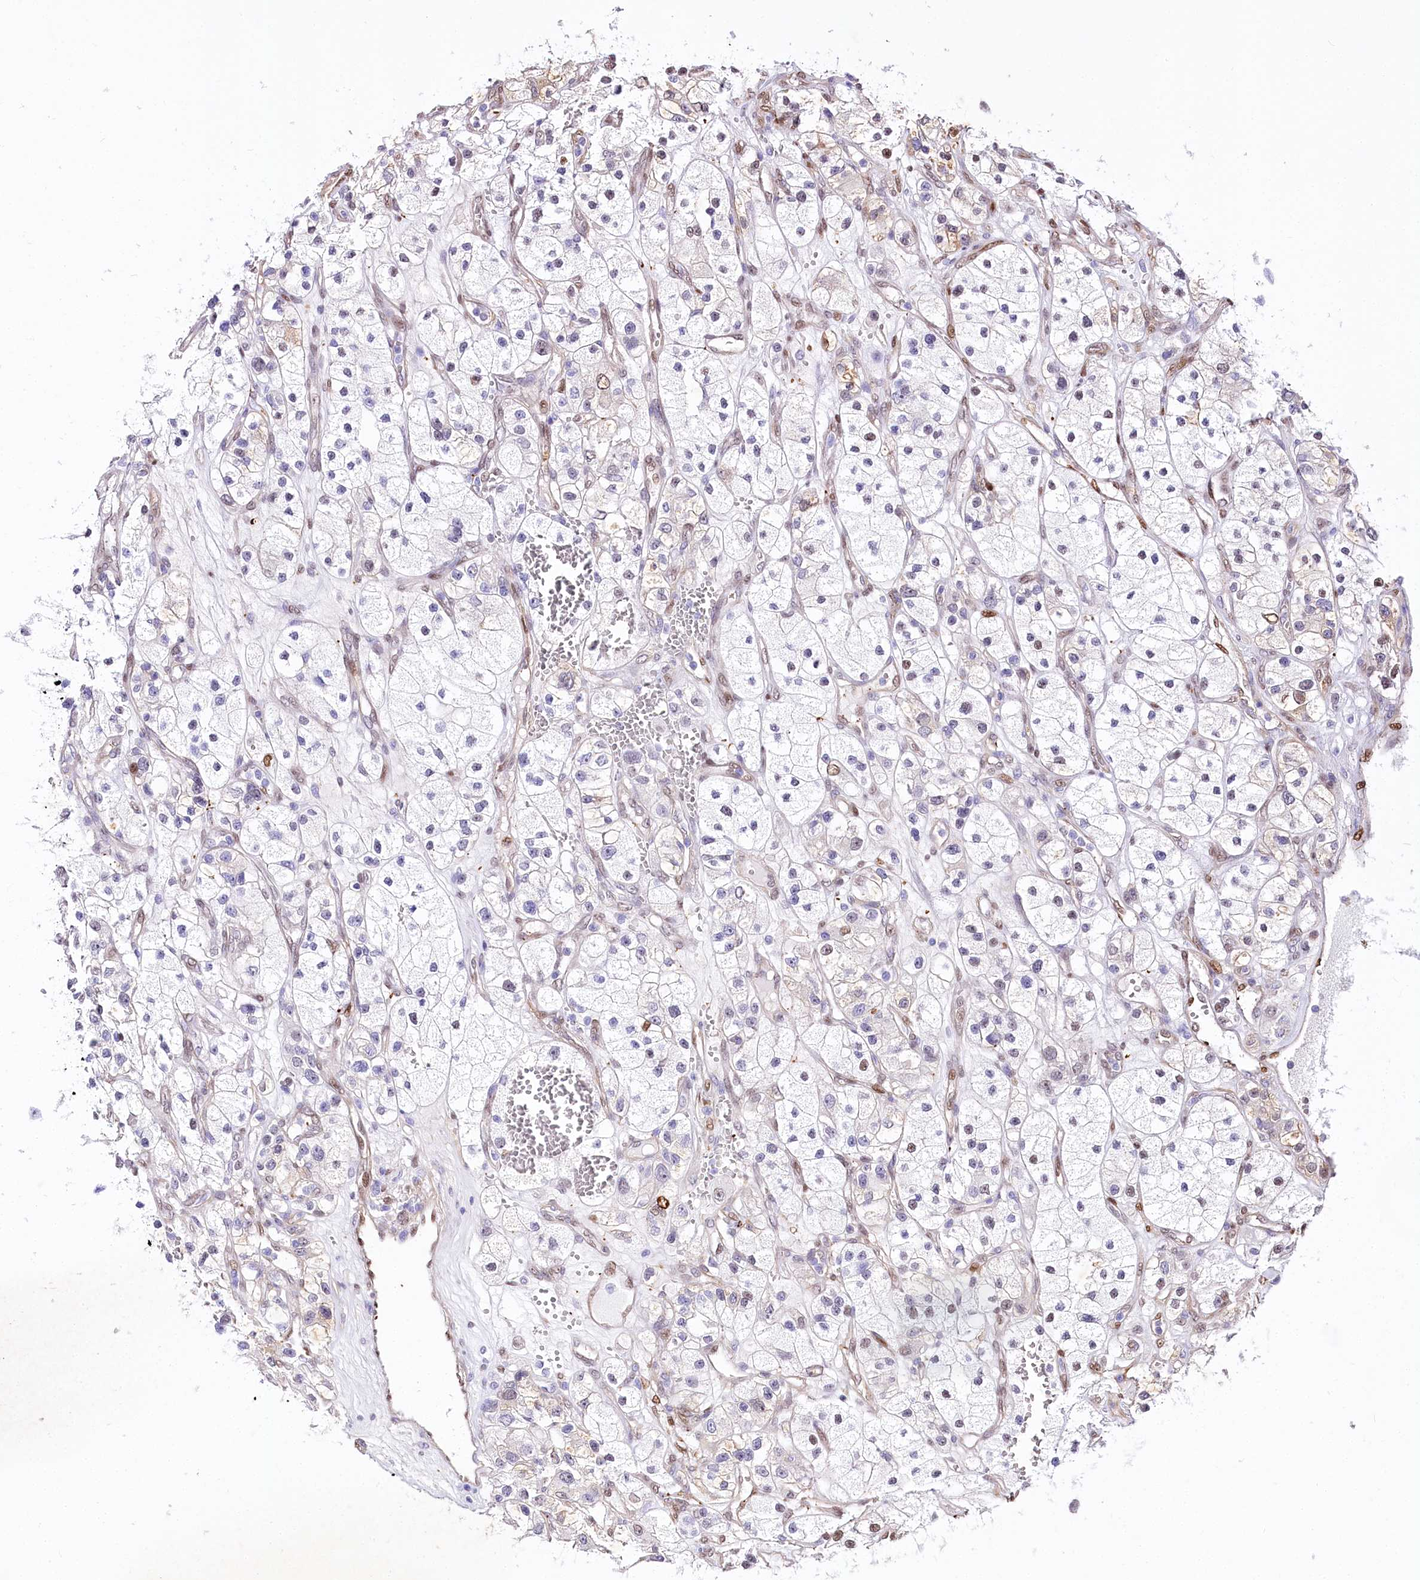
{"staining": {"intensity": "moderate", "quantity": "<25%", "location": "nuclear"}, "tissue": "renal cancer", "cell_type": "Tumor cells", "image_type": "cancer", "snomed": [{"axis": "morphology", "description": "Adenocarcinoma, NOS"}, {"axis": "topography", "description": "Kidney"}], "caption": "Brown immunohistochemical staining in human adenocarcinoma (renal) shows moderate nuclear staining in about <25% of tumor cells.", "gene": "PTMS", "patient": {"sex": "female", "age": 57}}